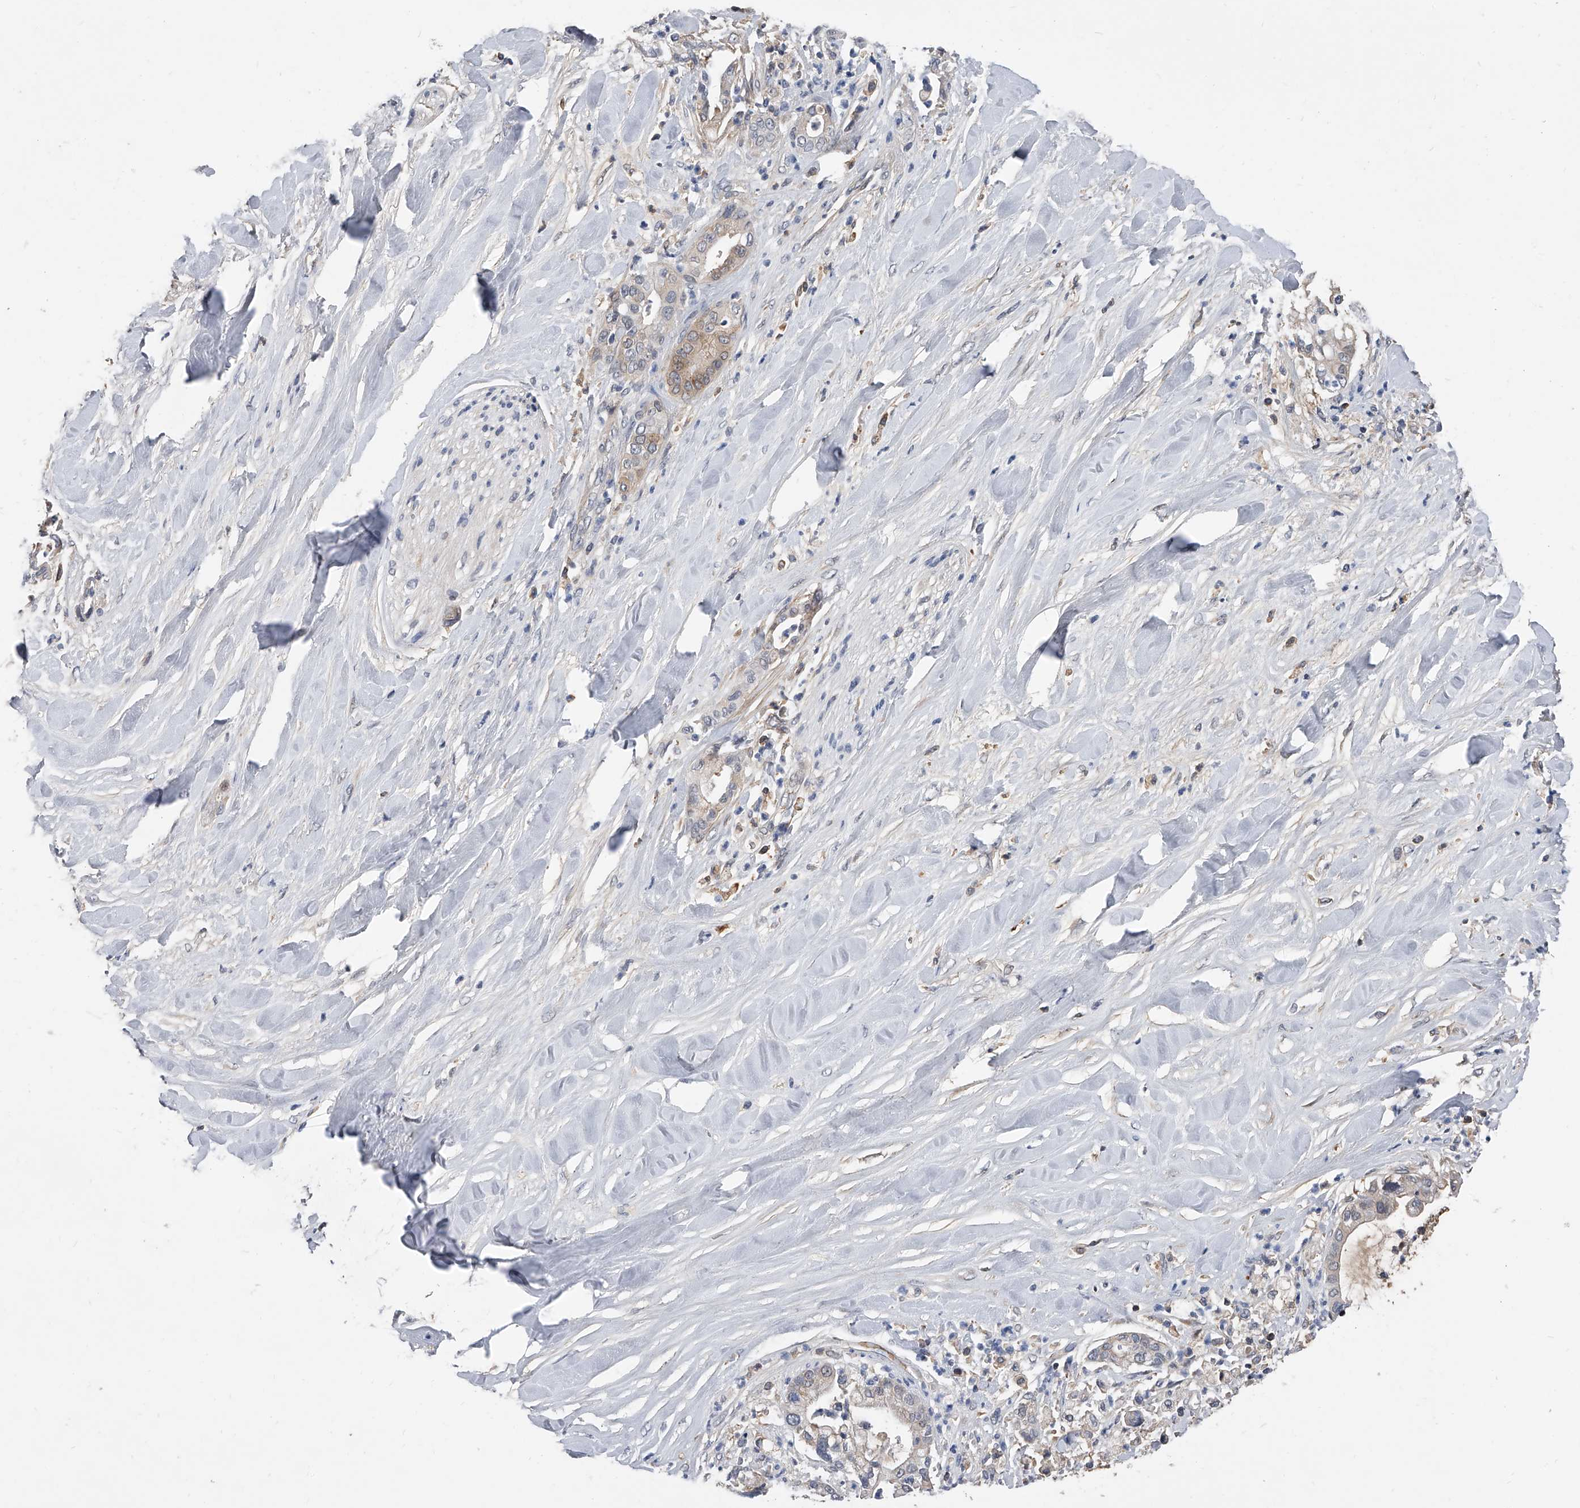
{"staining": {"intensity": "moderate", "quantity": ">75%", "location": "cytoplasmic/membranous"}, "tissue": "liver cancer", "cell_type": "Tumor cells", "image_type": "cancer", "snomed": [{"axis": "morphology", "description": "Cholangiocarcinoma"}, {"axis": "topography", "description": "Liver"}], "caption": "This is an image of immunohistochemistry staining of liver cancer (cholangiocarcinoma), which shows moderate staining in the cytoplasmic/membranous of tumor cells.", "gene": "ZNF25", "patient": {"sex": "female", "age": 54}}